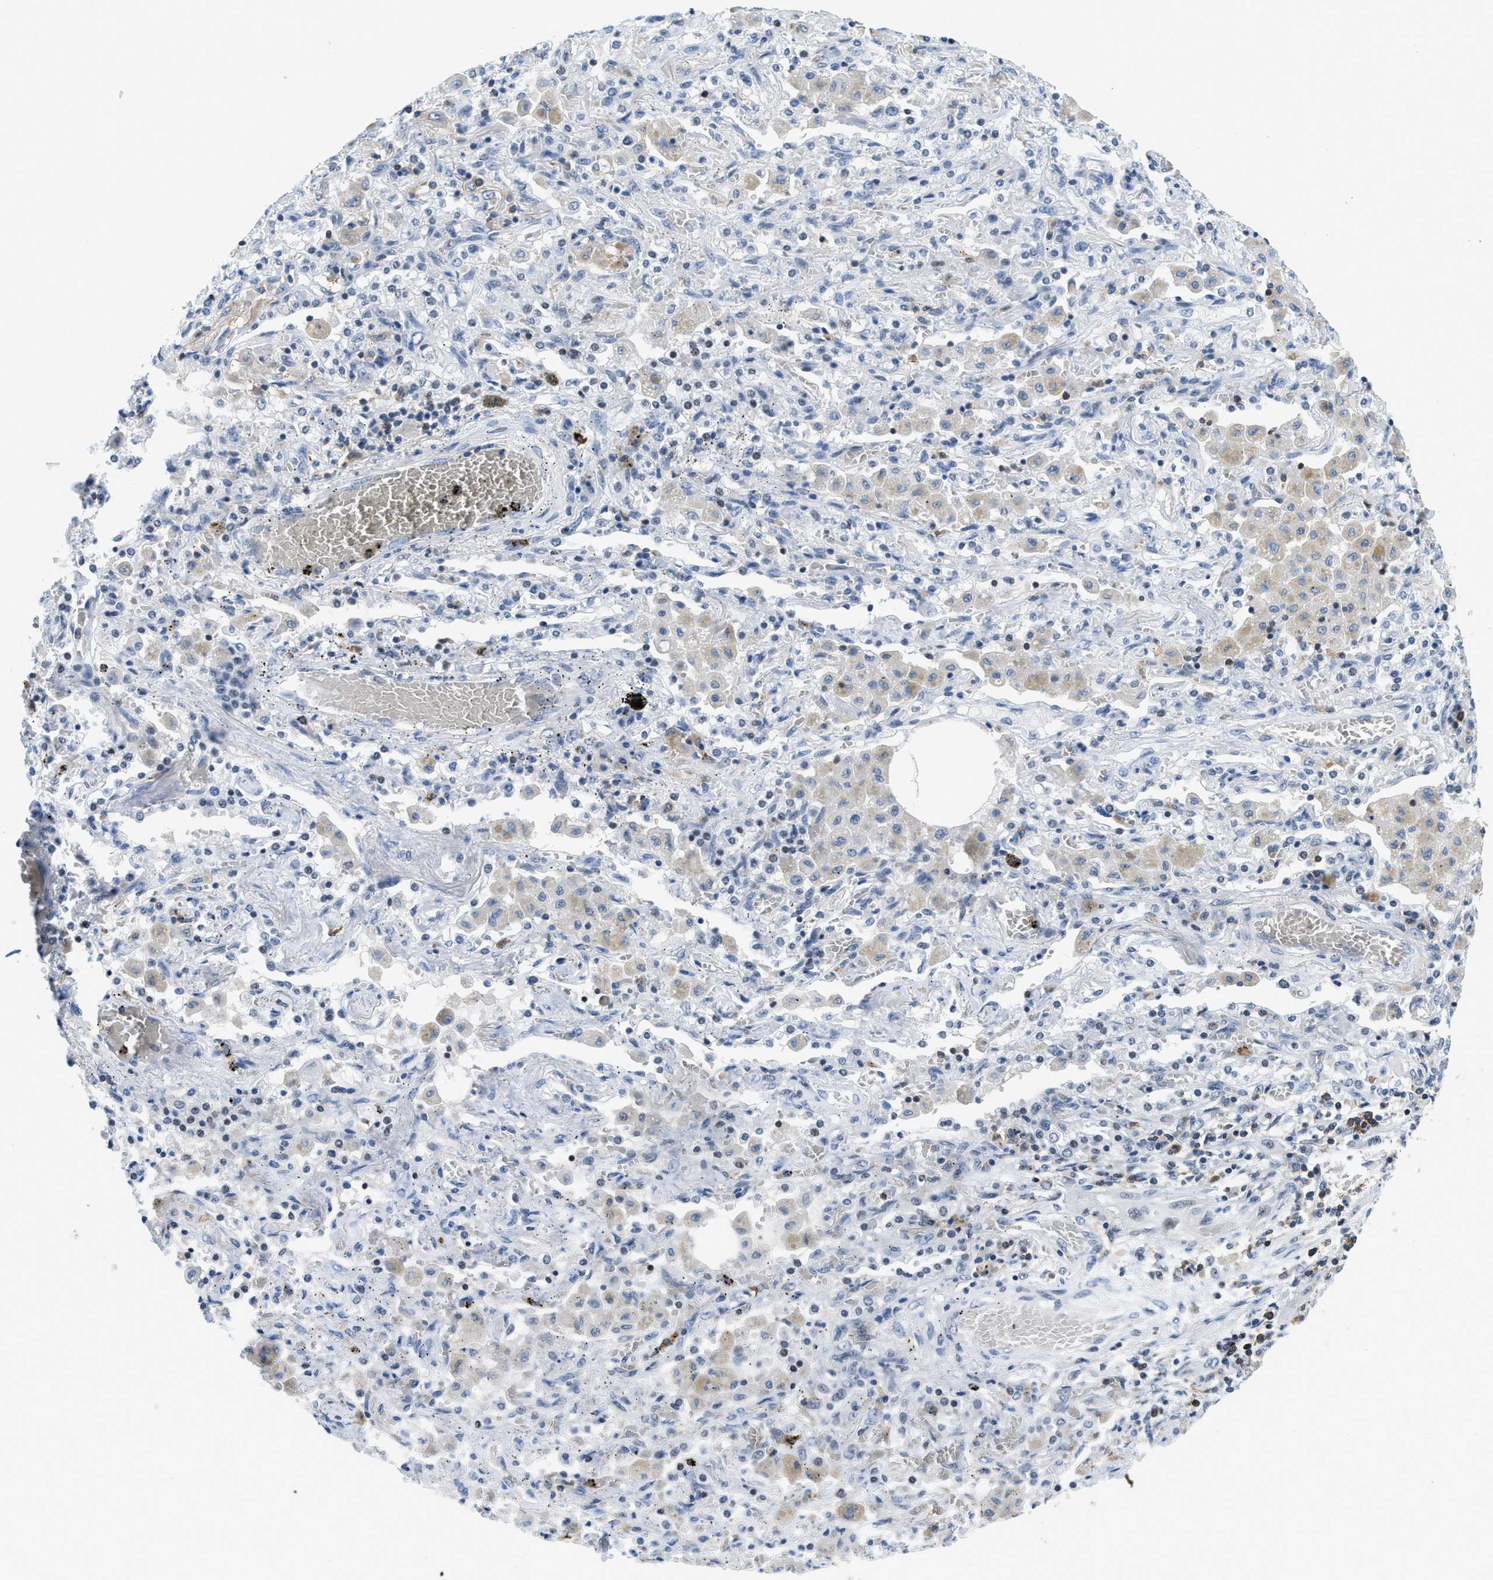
{"staining": {"intensity": "negative", "quantity": "none", "location": "none"}, "tissue": "lung cancer", "cell_type": "Tumor cells", "image_type": "cancer", "snomed": [{"axis": "morphology", "description": "Squamous cell carcinoma, NOS"}, {"axis": "topography", "description": "Lung"}], "caption": "This is an immunohistochemistry (IHC) image of human squamous cell carcinoma (lung). There is no positivity in tumor cells.", "gene": "FAM151A", "patient": {"sex": "female", "age": 47}}